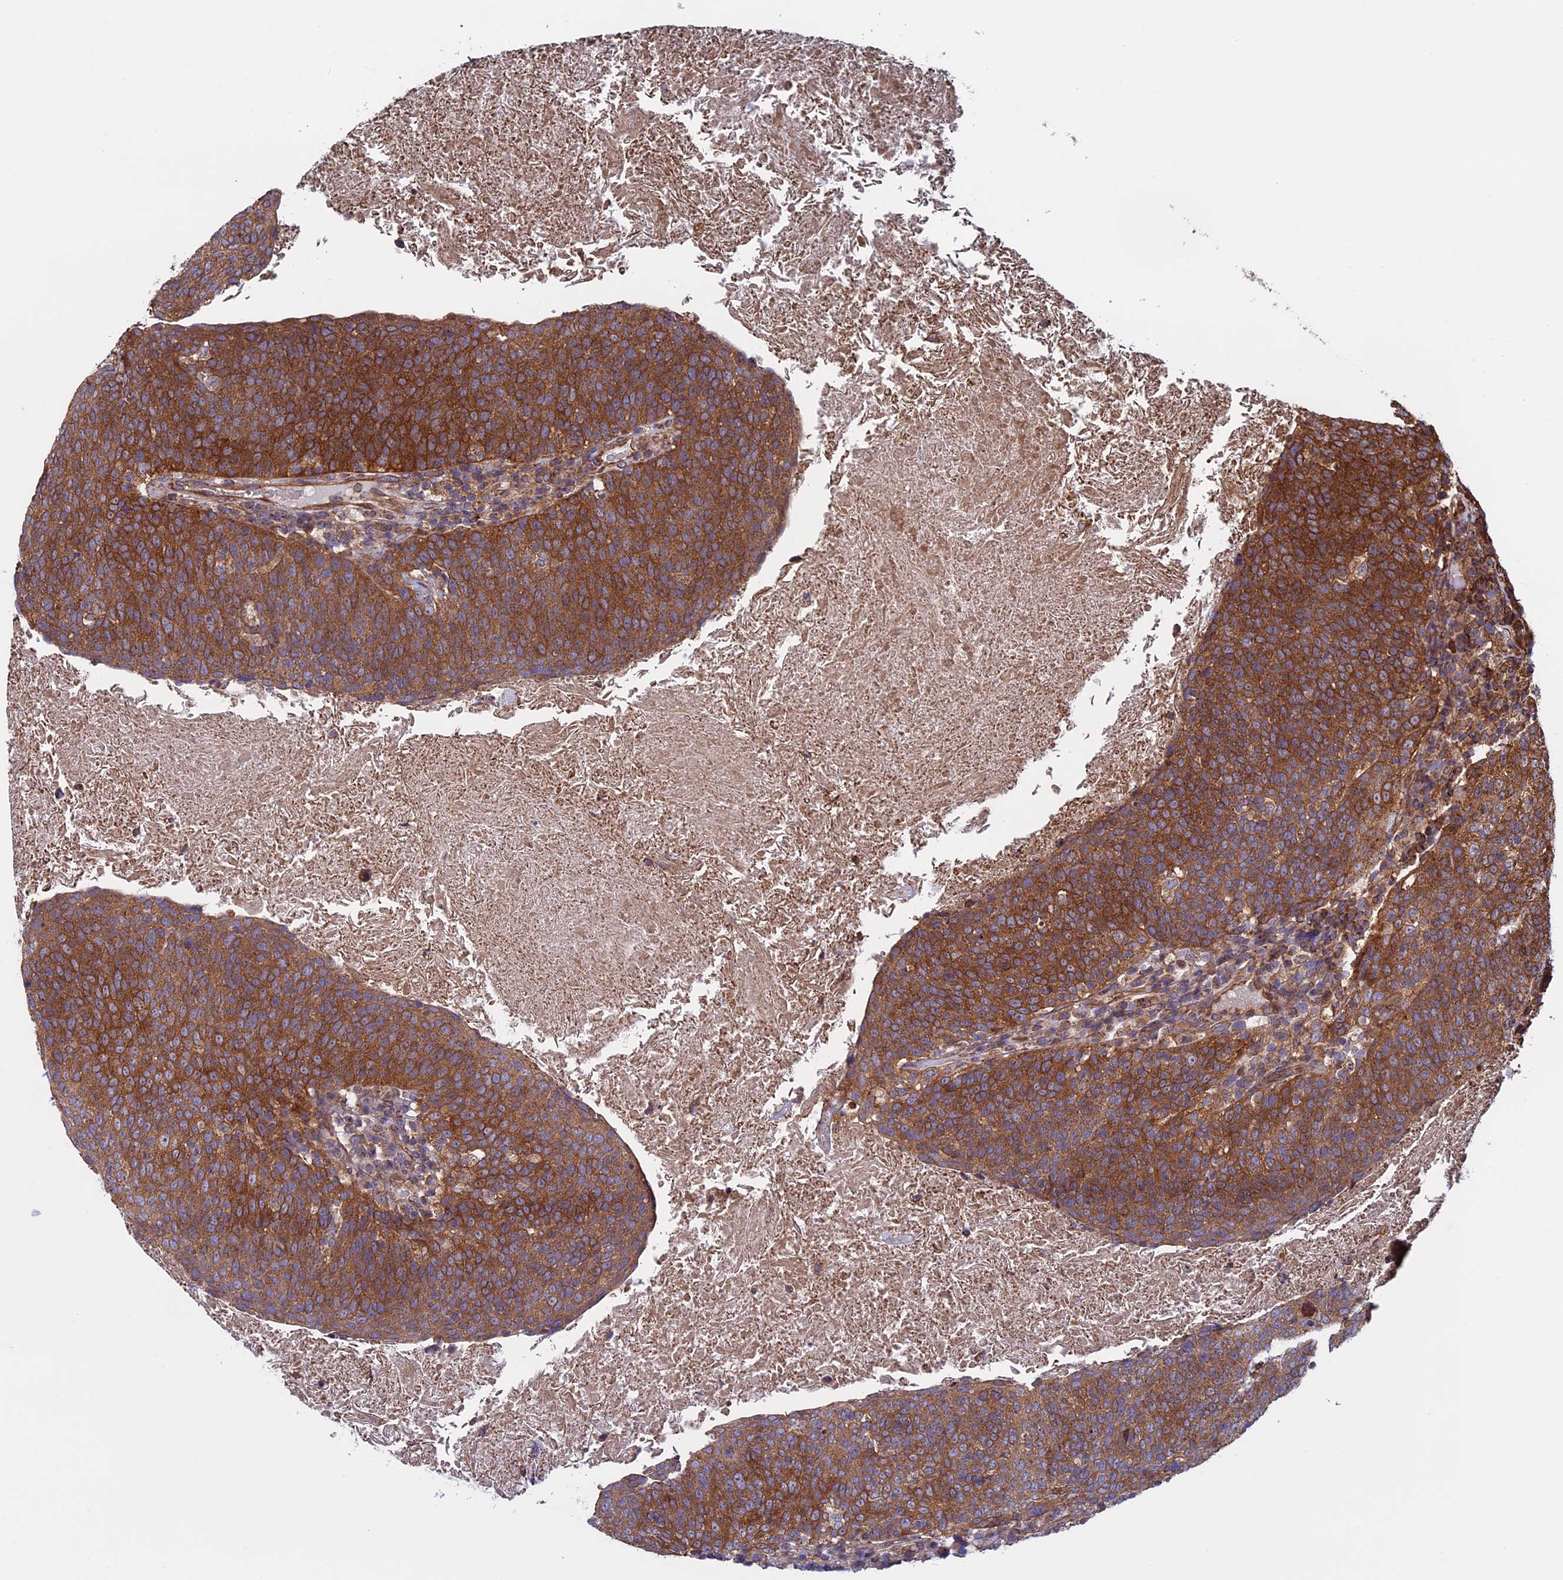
{"staining": {"intensity": "strong", "quantity": ">75%", "location": "cytoplasmic/membranous"}, "tissue": "head and neck cancer", "cell_type": "Tumor cells", "image_type": "cancer", "snomed": [{"axis": "morphology", "description": "Squamous cell carcinoma, NOS"}, {"axis": "morphology", "description": "Squamous cell carcinoma, metastatic, NOS"}, {"axis": "topography", "description": "Lymph node"}, {"axis": "topography", "description": "Head-Neck"}], "caption": "DAB (3,3'-diaminobenzidine) immunohistochemical staining of head and neck cancer demonstrates strong cytoplasmic/membranous protein positivity in about >75% of tumor cells.", "gene": "CCDC8", "patient": {"sex": "male", "age": 62}}